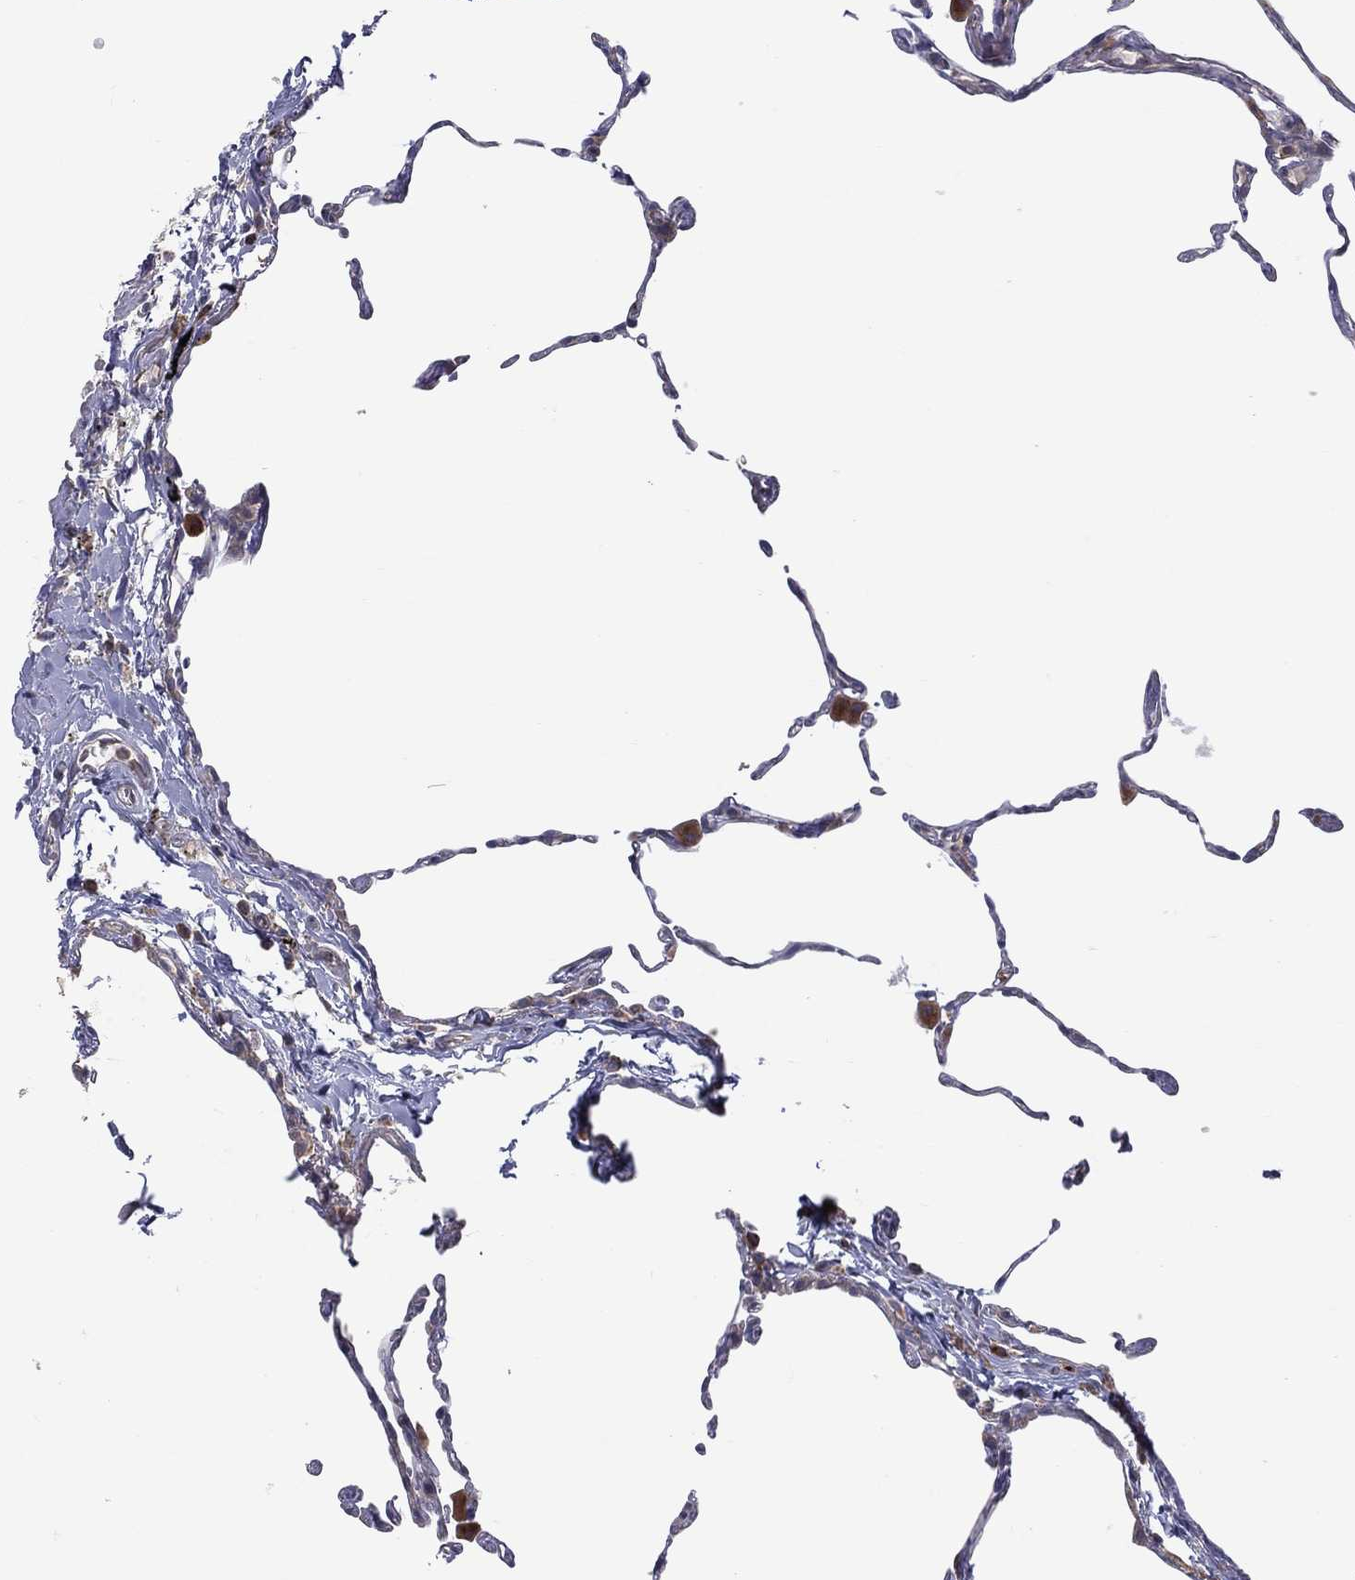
{"staining": {"intensity": "negative", "quantity": "none", "location": "none"}, "tissue": "lung", "cell_type": "Alveolar cells", "image_type": "normal", "snomed": [{"axis": "morphology", "description": "Normal tissue, NOS"}, {"axis": "topography", "description": "Lung"}], "caption": "Photomicrograph shows no significant protein positivity in alveolar cells of unremarkable lung.", "gene": "STARD3", "patient": {"sex": "female", "age": 57}}